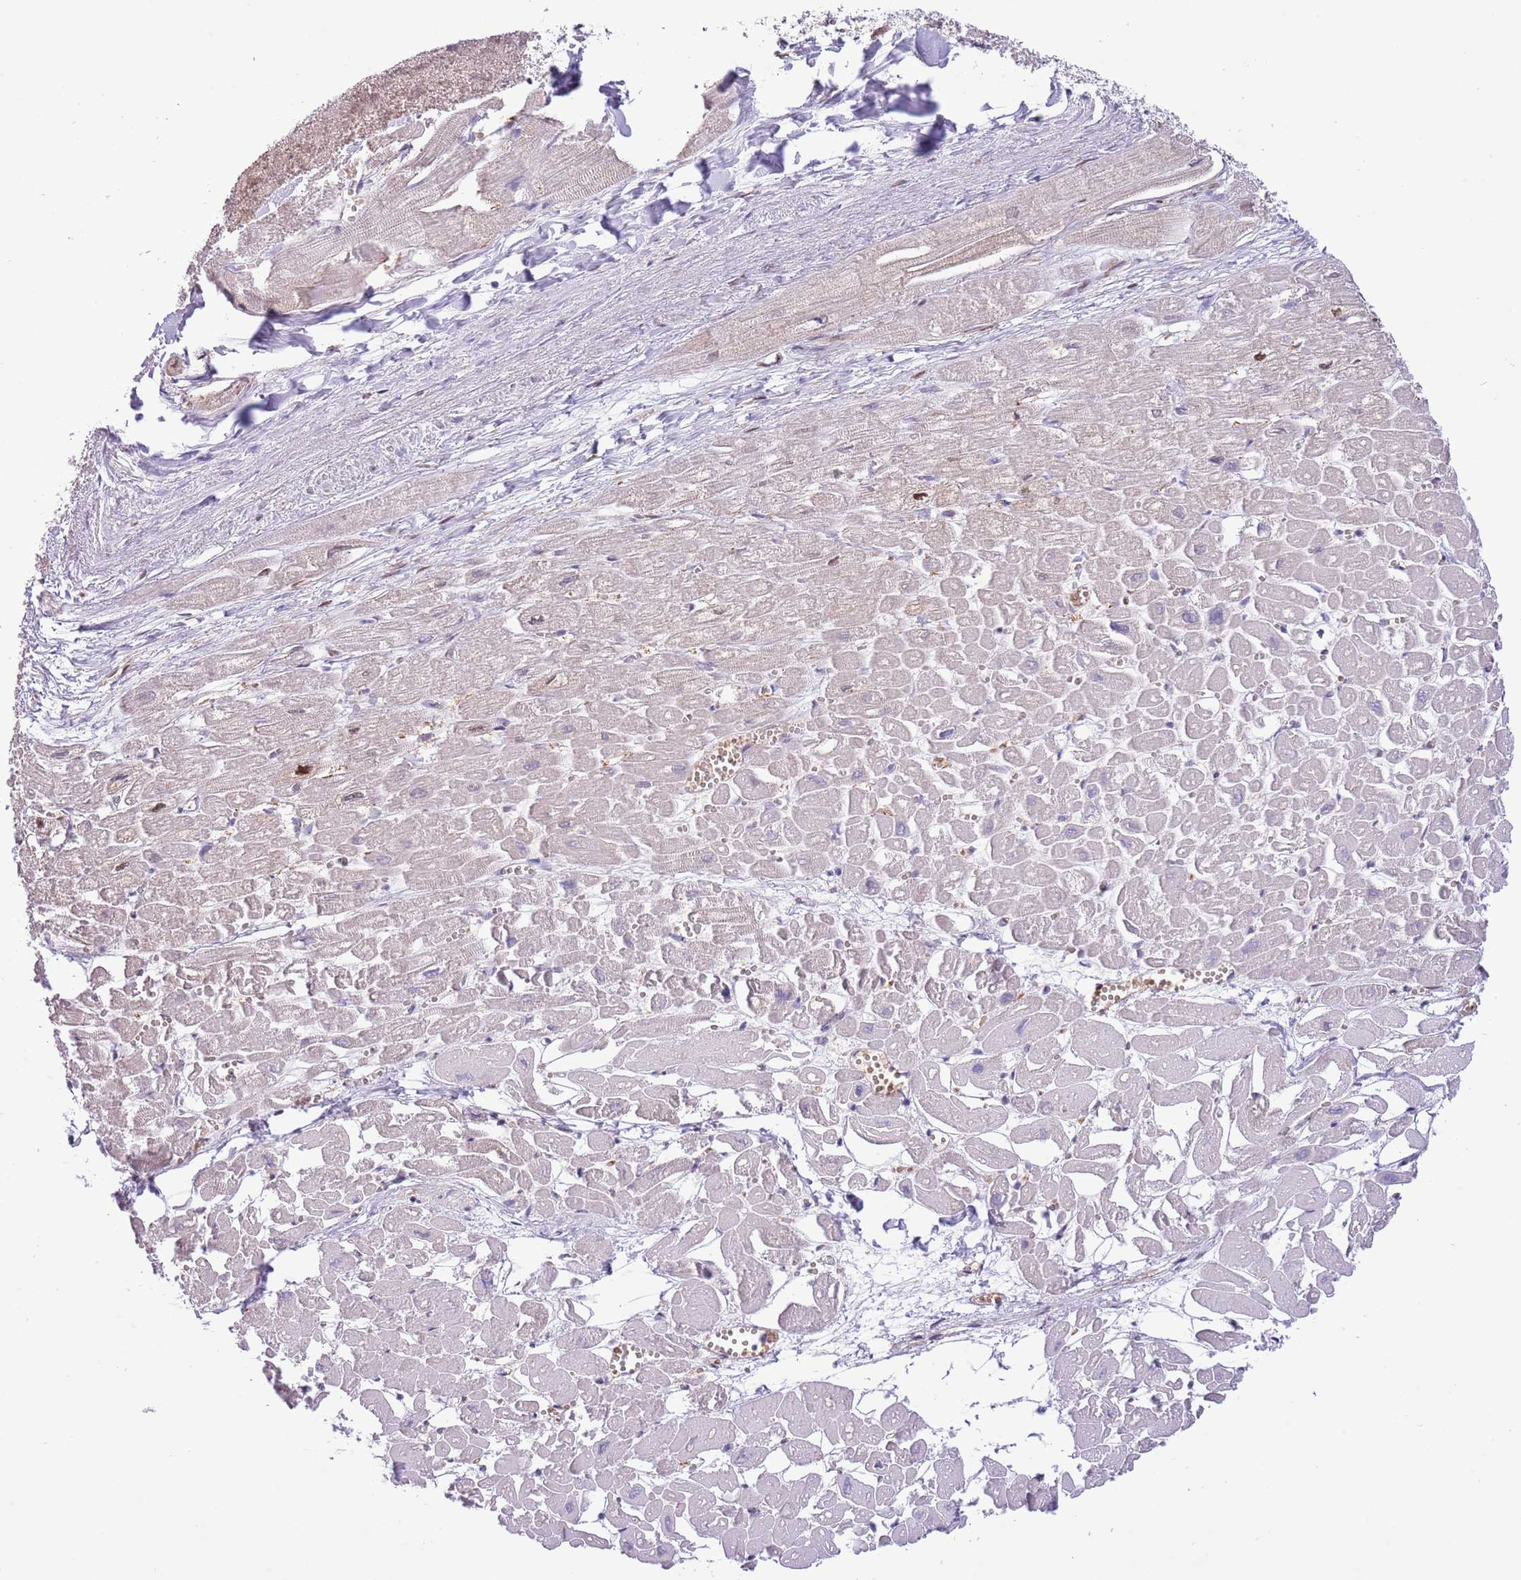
{"staining": {"intensity": "weak", "quantity": "25%-75%", "location": "cytoplasmic/membranous"}, "tissue": "heart muscle", "cell_type": "Cardiomyocytes", "image_type": "normal", "snomed": [{"axis": "morphology", "description": "Normal tissue, NOS"}, {"axis": "topography", "description": "Heart"}], "caption": "This micrograph shows immunohistochemistry (IHC) staining of normal human heart muscle, with low weak cytoplasmic/membranous staining in approximately 25%-75% of cardiomyocytes.", "gene": "NSFL1C", "patient": {"sex": "male", "age": 54}}